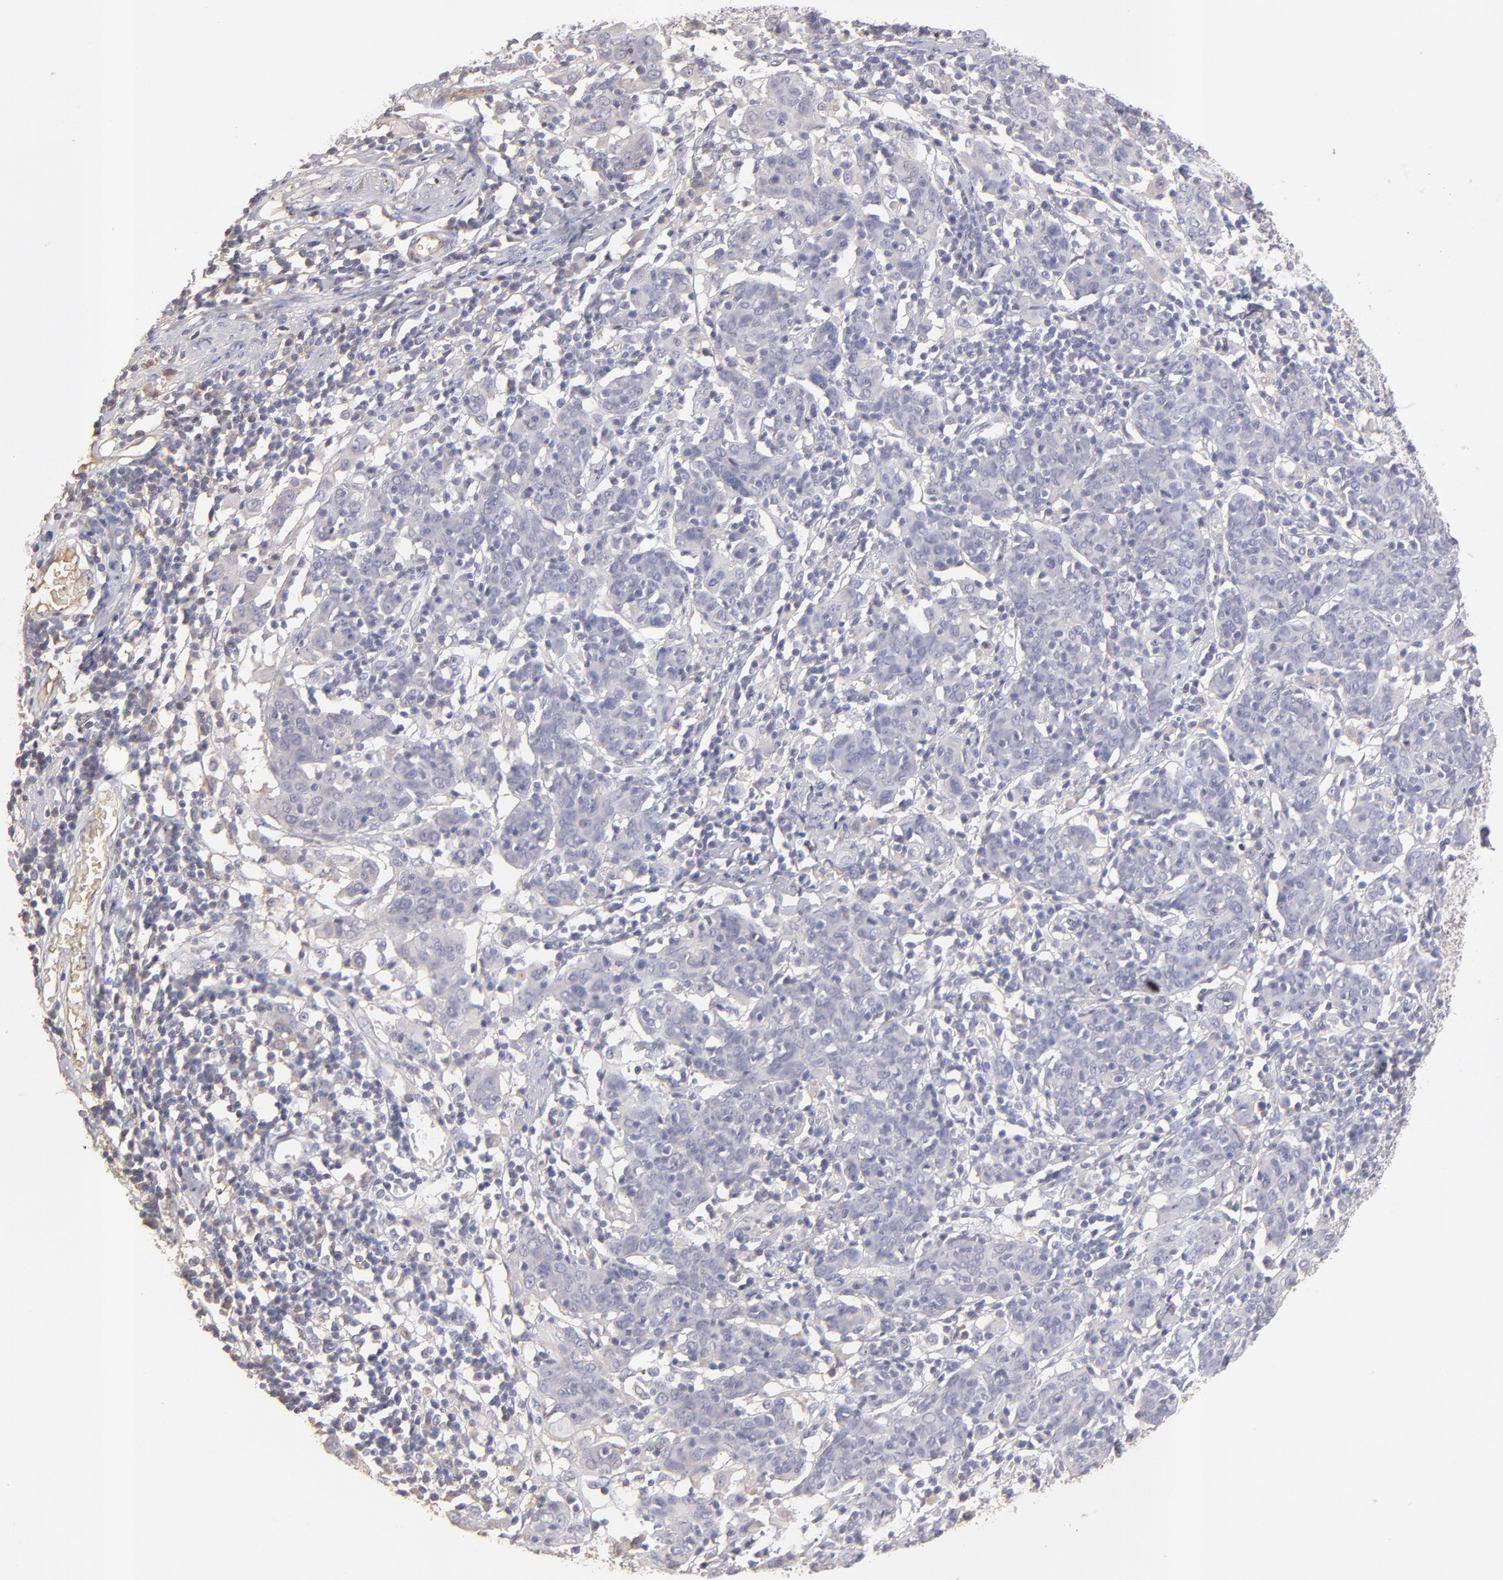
{"staining": {"intensity": "negative", "quantity": "none", "location": "none"}, "tissue": "cervical cancer", "cell_type": "Tumor cells", "image_type": "cancer", "snomed": [{"axis": "morphology", "description": "Normal tissue, NOS"}, {"axis": "morphology", "description": "Squamous cell carcinoma, NOS"}, {"axis": "topography", "description": "Cervix"}], "caption": "Cervical cancer was stained to show a protein in brown. There is no significant expression in tumor cells. (Brightfield microscopy of DAB immunohistochemistry (IHC) at high magnification).", "gene": "ABCC4", "patient": {"sex": "female", "age": 67}}